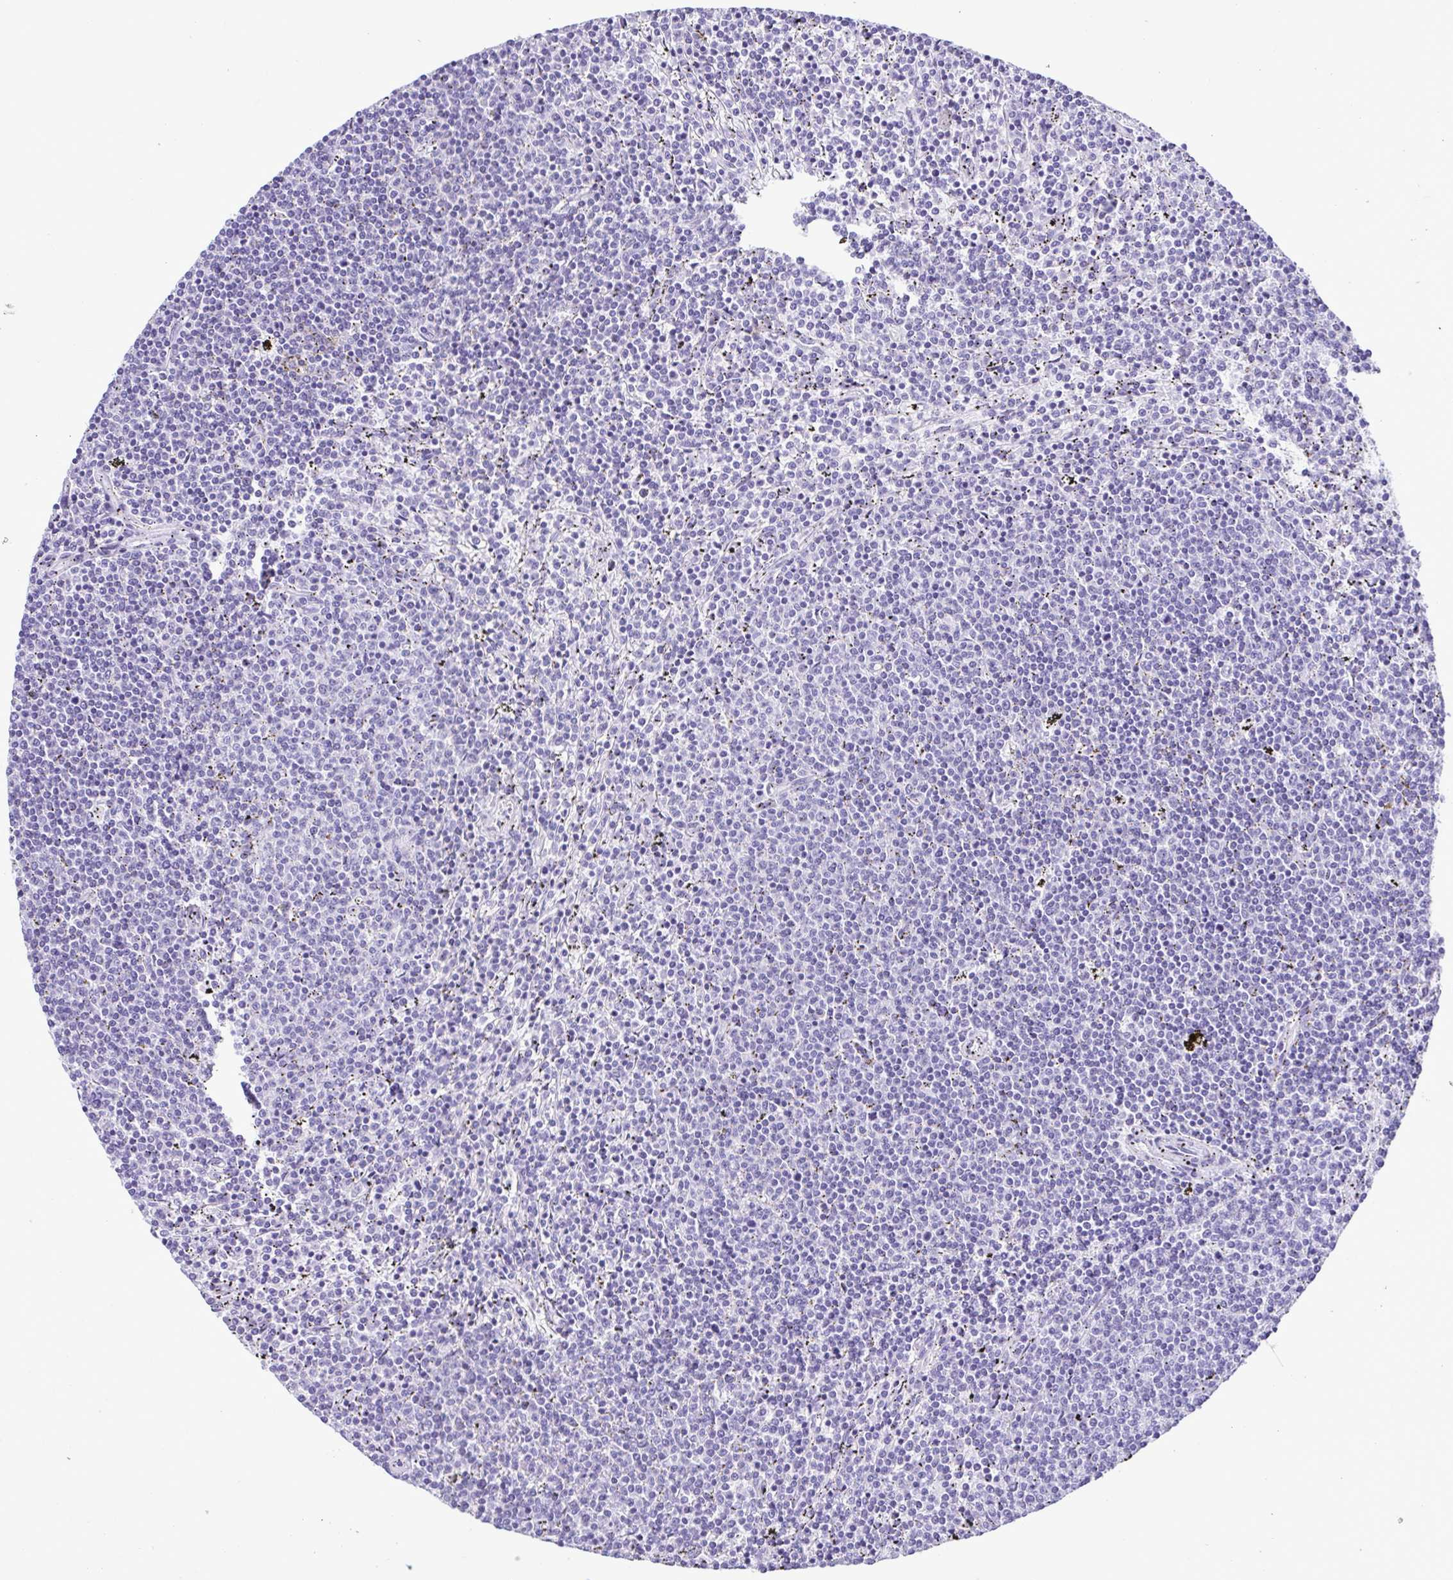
{"staining": {"intensity": "negative", "quantity": "none", "location": "none"}, "tissue": "lymphoma", "cell_type": "Tumor cells", "image_type": "cancer", "snomed": [{"axis": "morphology", "description": "Malignant lymphoma, non-Hodgkin's type, Low grade"}, {"axis": "topography", "description": "Spleen"}], "caption": "Immunohistochemistry histopathology image of neoplastic tissue: lymphoma stained with DAB shows no significant protein positivity in tumor cells.", "gene": "SPATA16", "patient": {"sex": "female", "age": 50}}